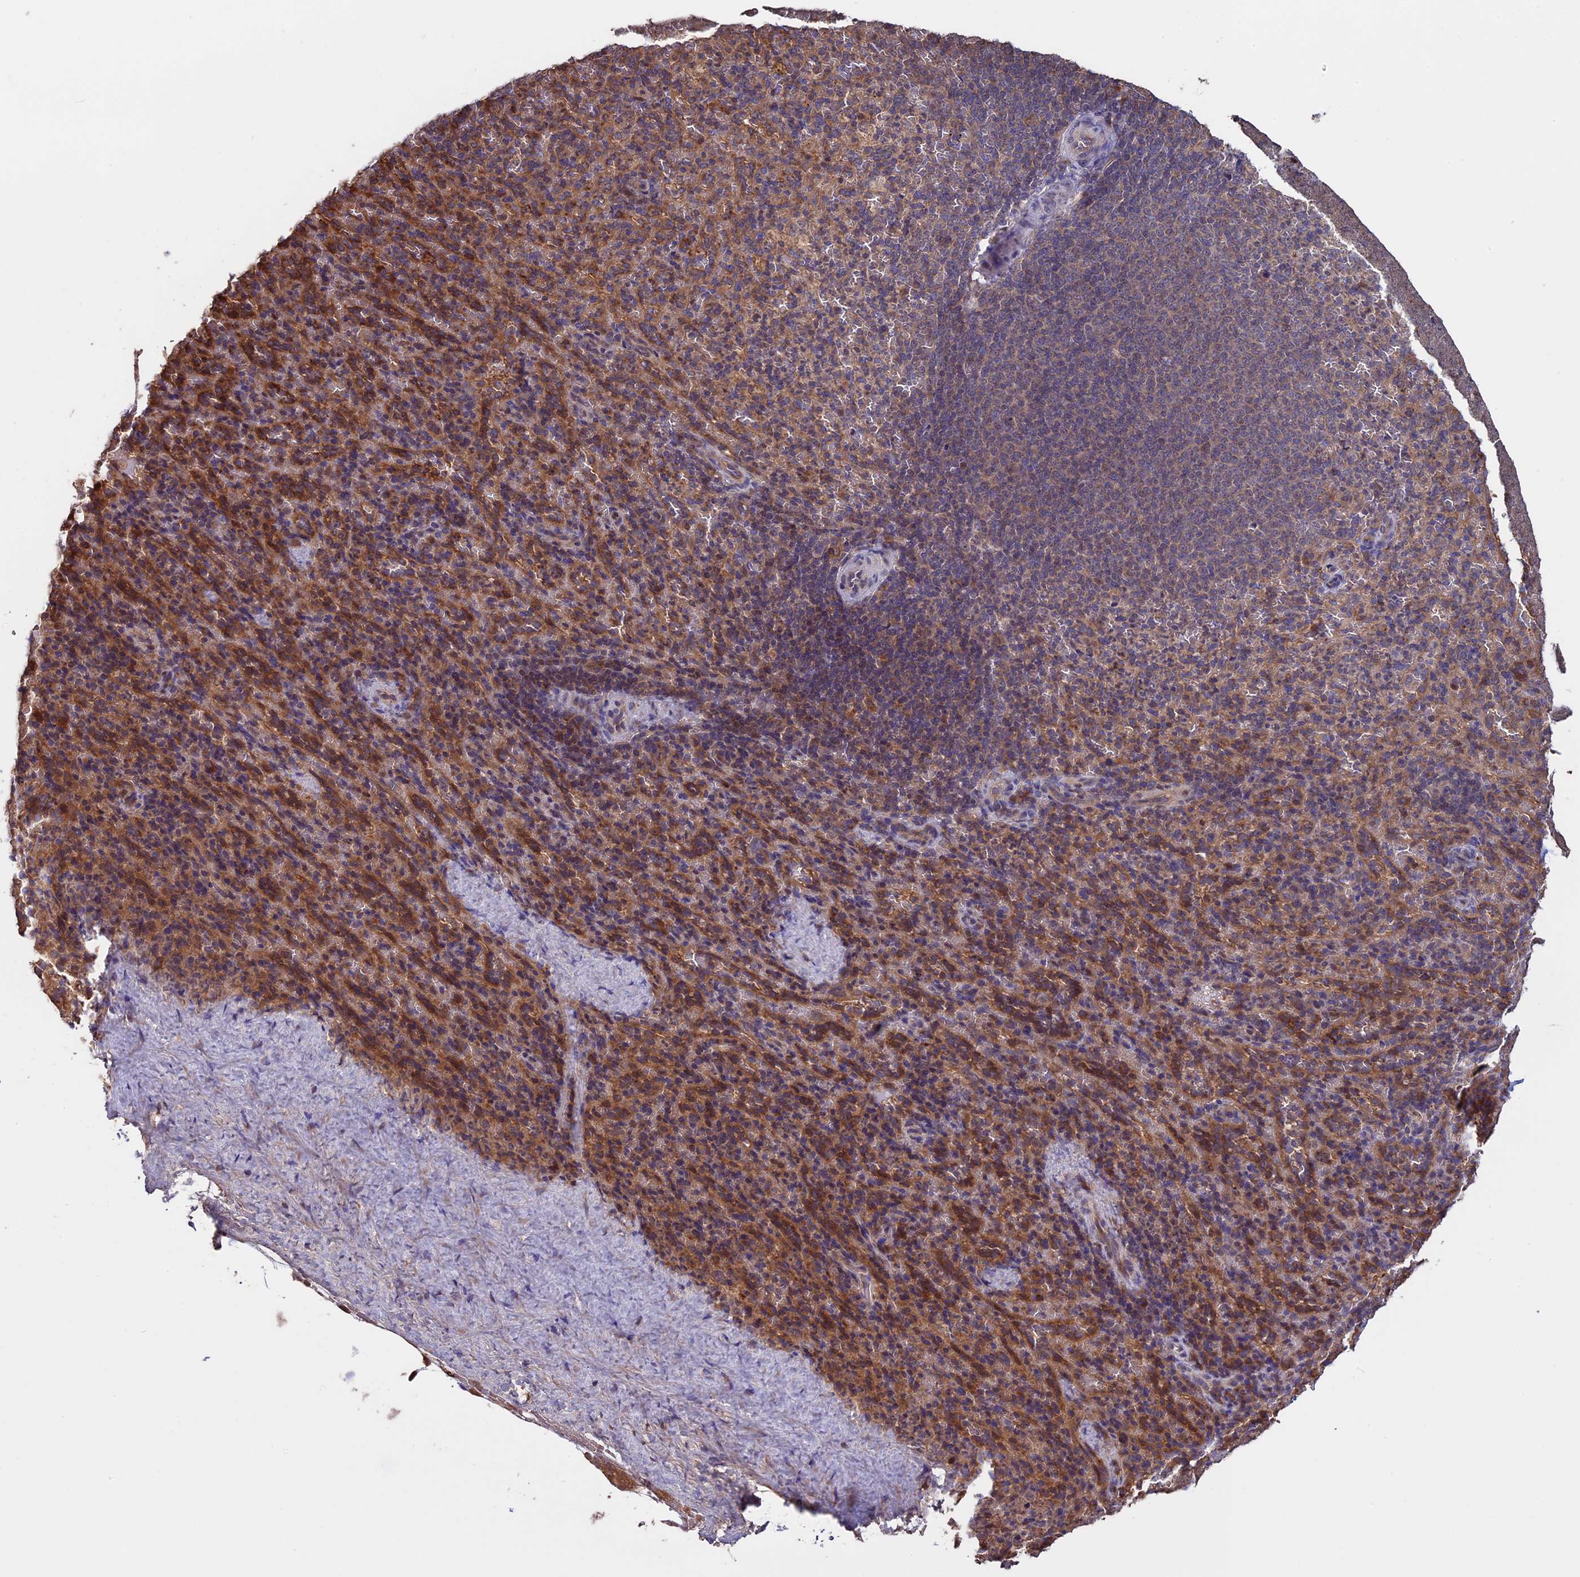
{"staining": {"intensity": "moderate", "quantity": "<25%", "location": "cytoplasmic/membranous"}, "tissue": "spleen", "cell_type": "Cells in red pulp", "image_type": "normal", "snomed": [{"axis": "morphology", "description": "Normal tissue, NOS"}, {"axis": "topography", "description": "Spleen"}], "caption": "Immunohistochemistry of benign spleen demonstrates low levels of moderate cytoplasmic/membranous staining in approximately <25% of cells in red pulp.", "gene": "VWA3A", "patient": {"sex": "female", "age": 21}}